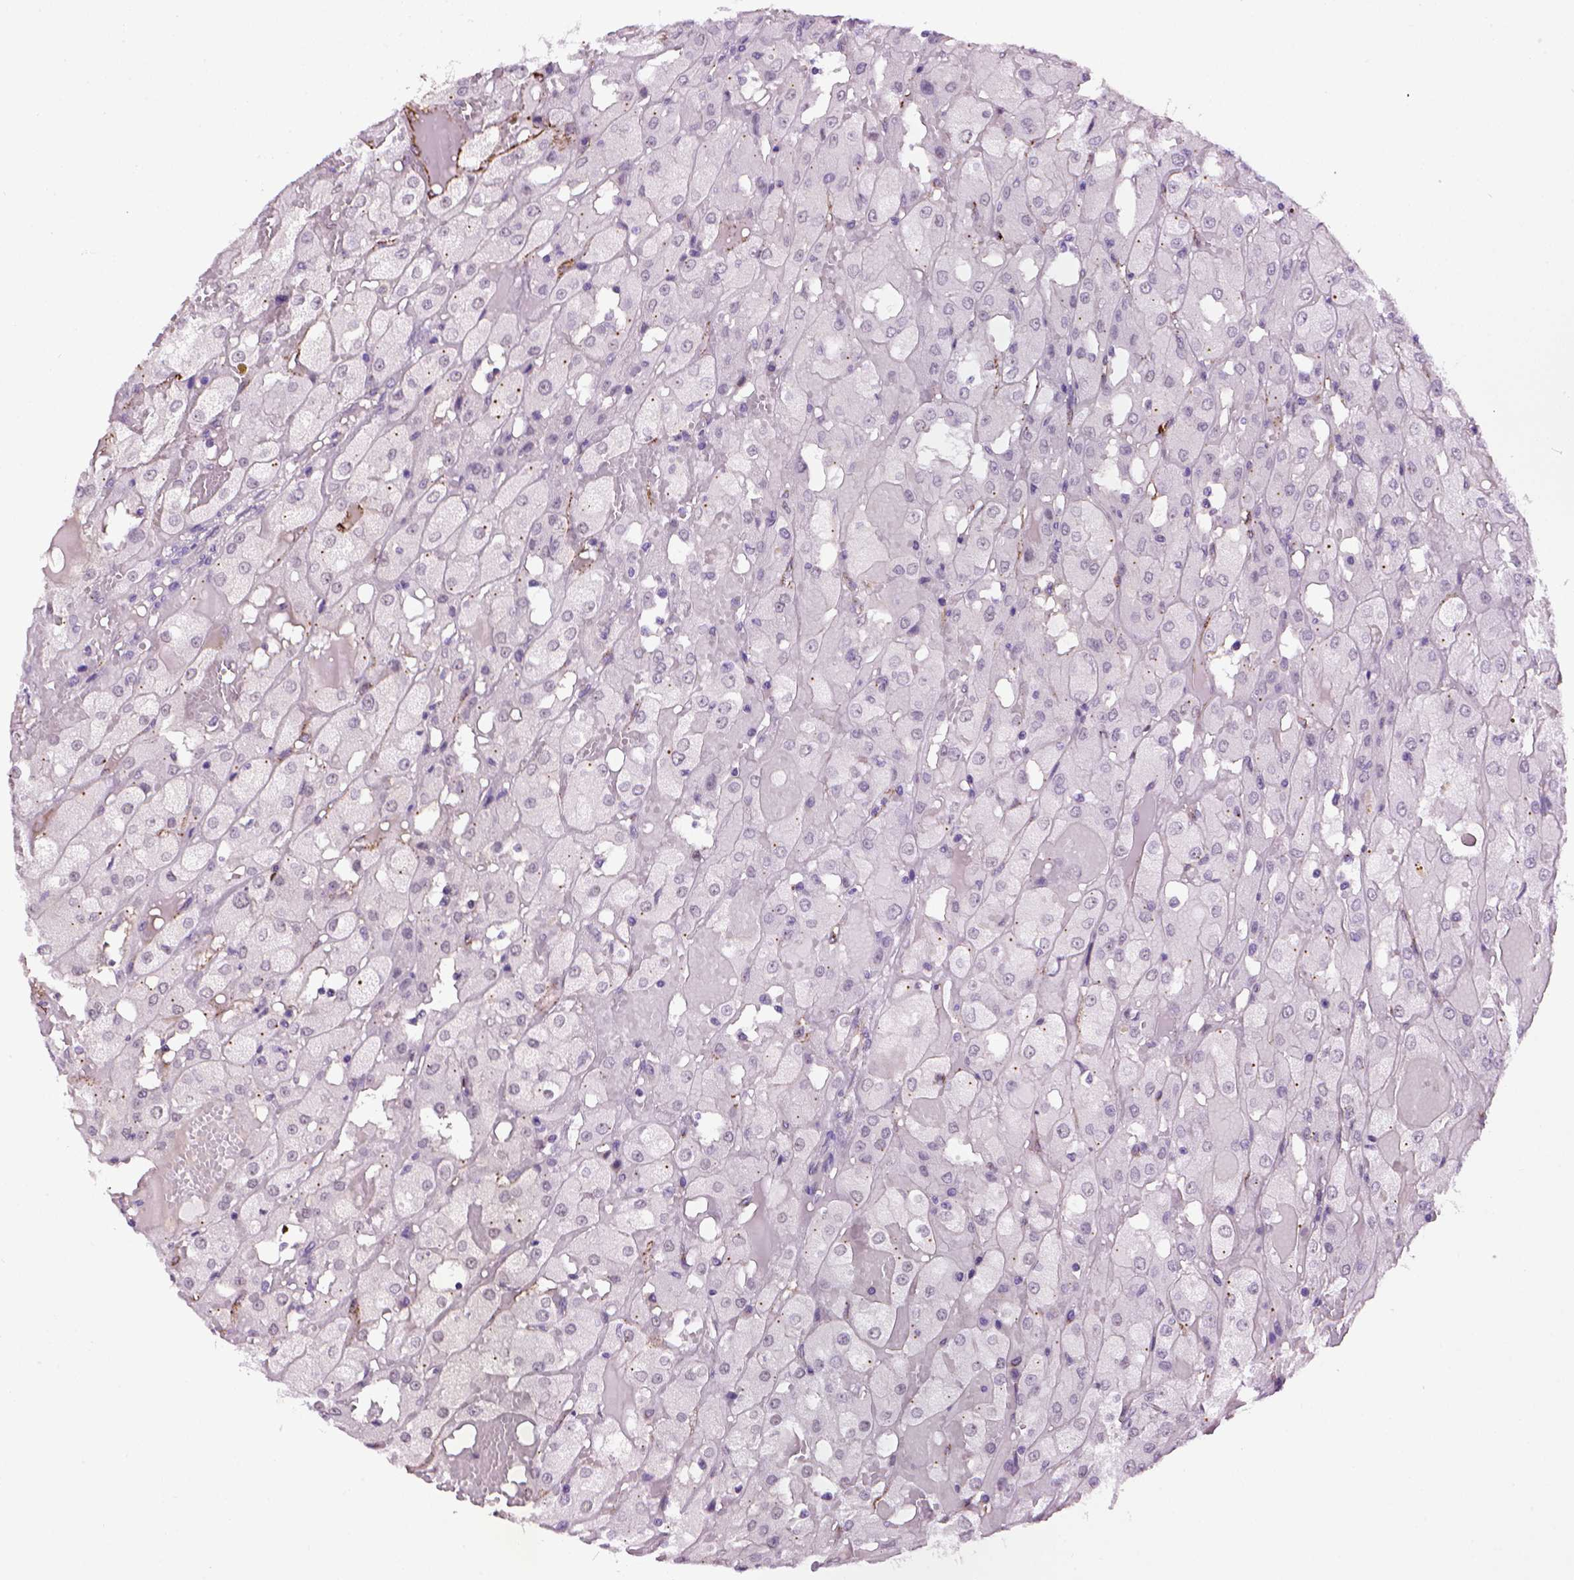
{"staining": {"intensity": "negative", "quantity": "none", "location": "none"}, "tissue": "renal cancer", "cell_type": "Tumor cells", "image_type": "cancer", "snomed": [{"axis": "morphology", "description": "Adenocarcinoma, NOS"}, {"axis": "topography", "description": "Kidney"}], "caption": "This is an immunohistochemistry histopathology image of human adenocarcinoma (renal). There is no expression in tumor cells.", "gene": "VWF", "patient": {"sex": "male", "age": 72}}